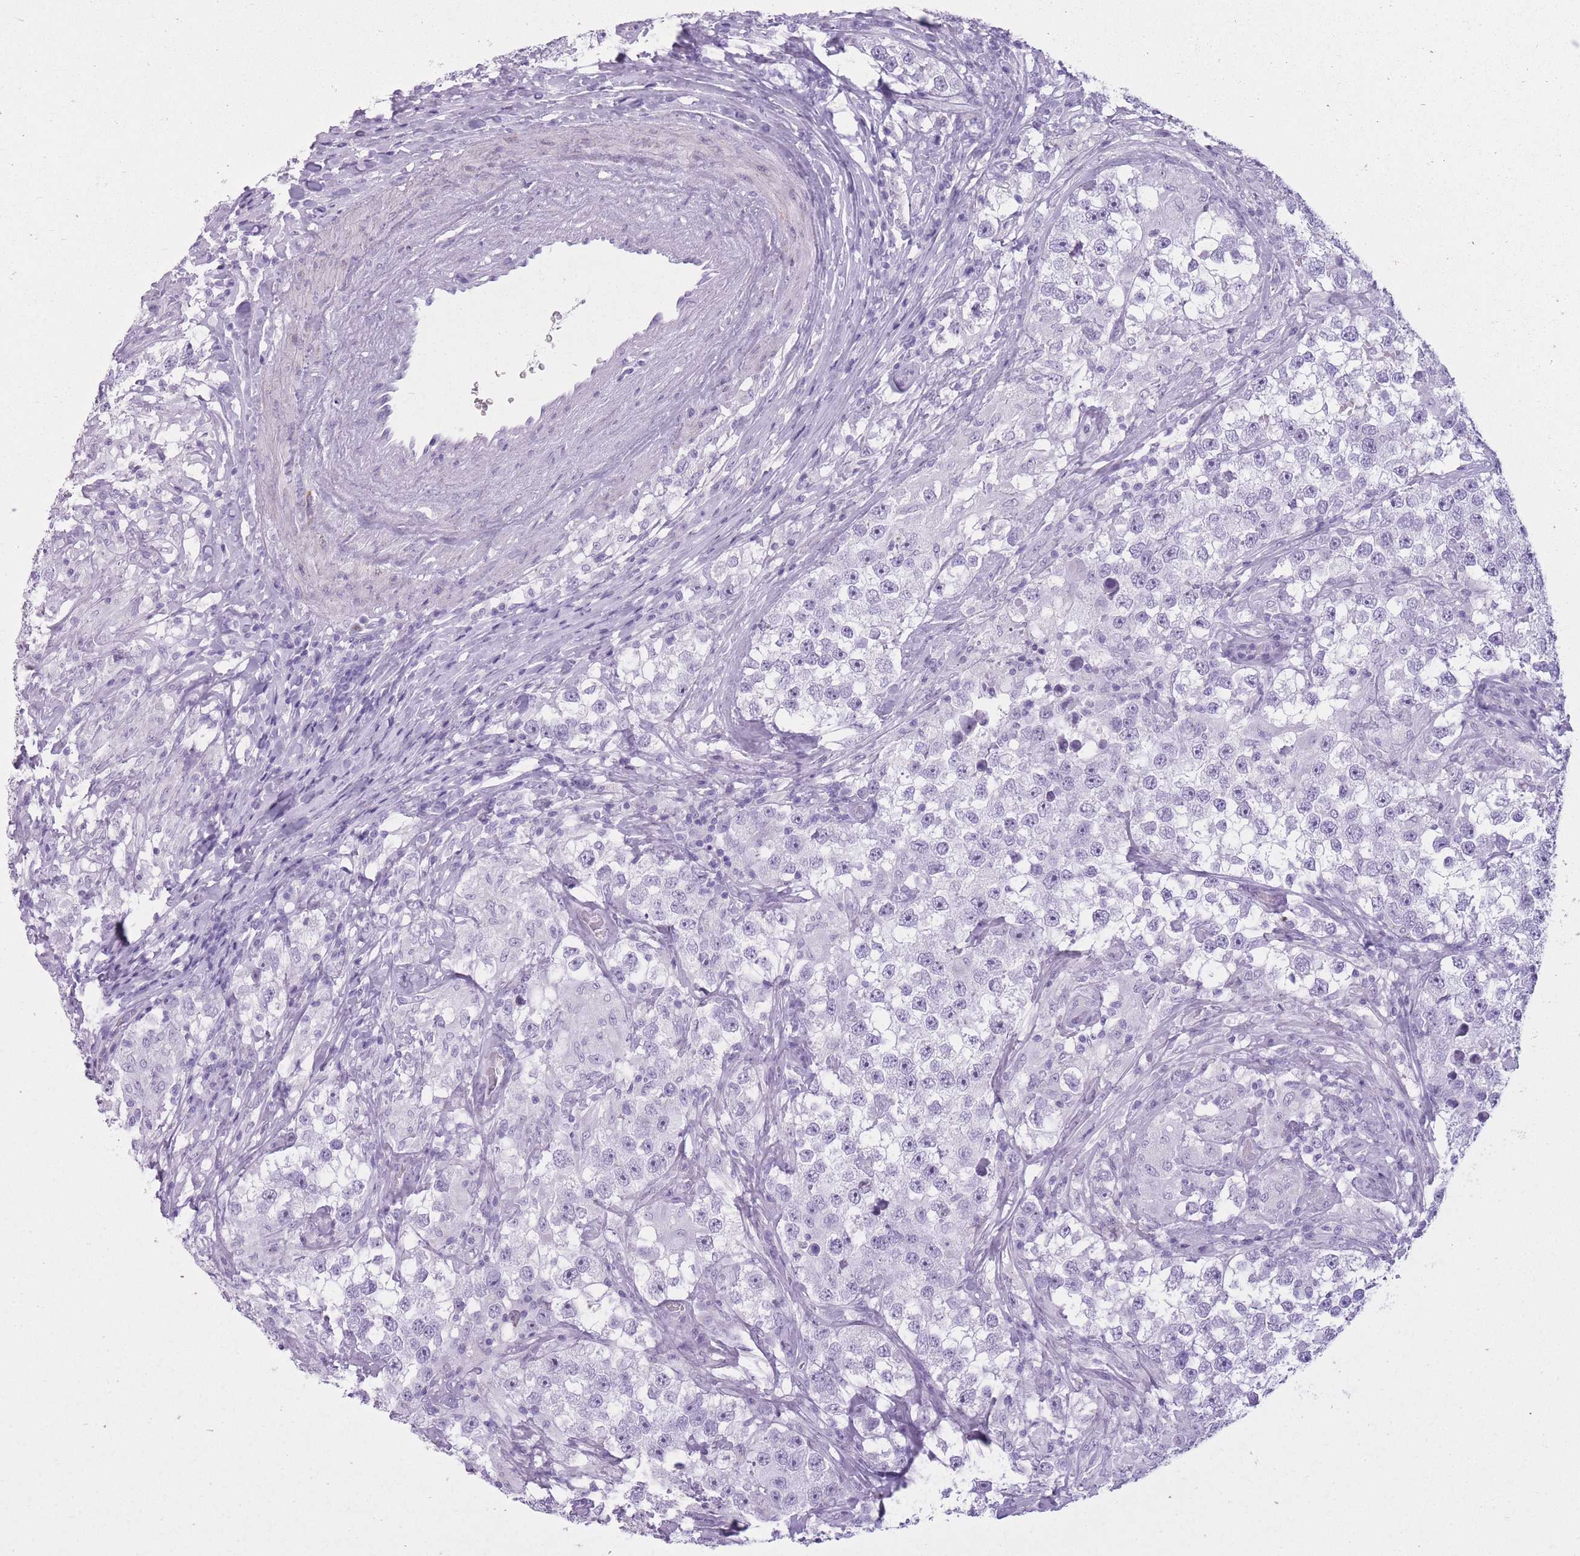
{"staining": {"intensity": "negative", "quantity": "none", "location": "none"}, "tissue": "testis cancer", "cell_type": "Tumor cells", "image_type": "cancer", "snomed": [{"axis": "morphology", "description": "Seminoma, NOS"}, {"axis": "topography", "description": "Testis"}], "caption": "Immunohistochemistry of human testis cancer (seminoma) exhibits no staining in tumor cells.", "gene": "GOLGA6D", "patient": {"sex": "male", "age": 46}}